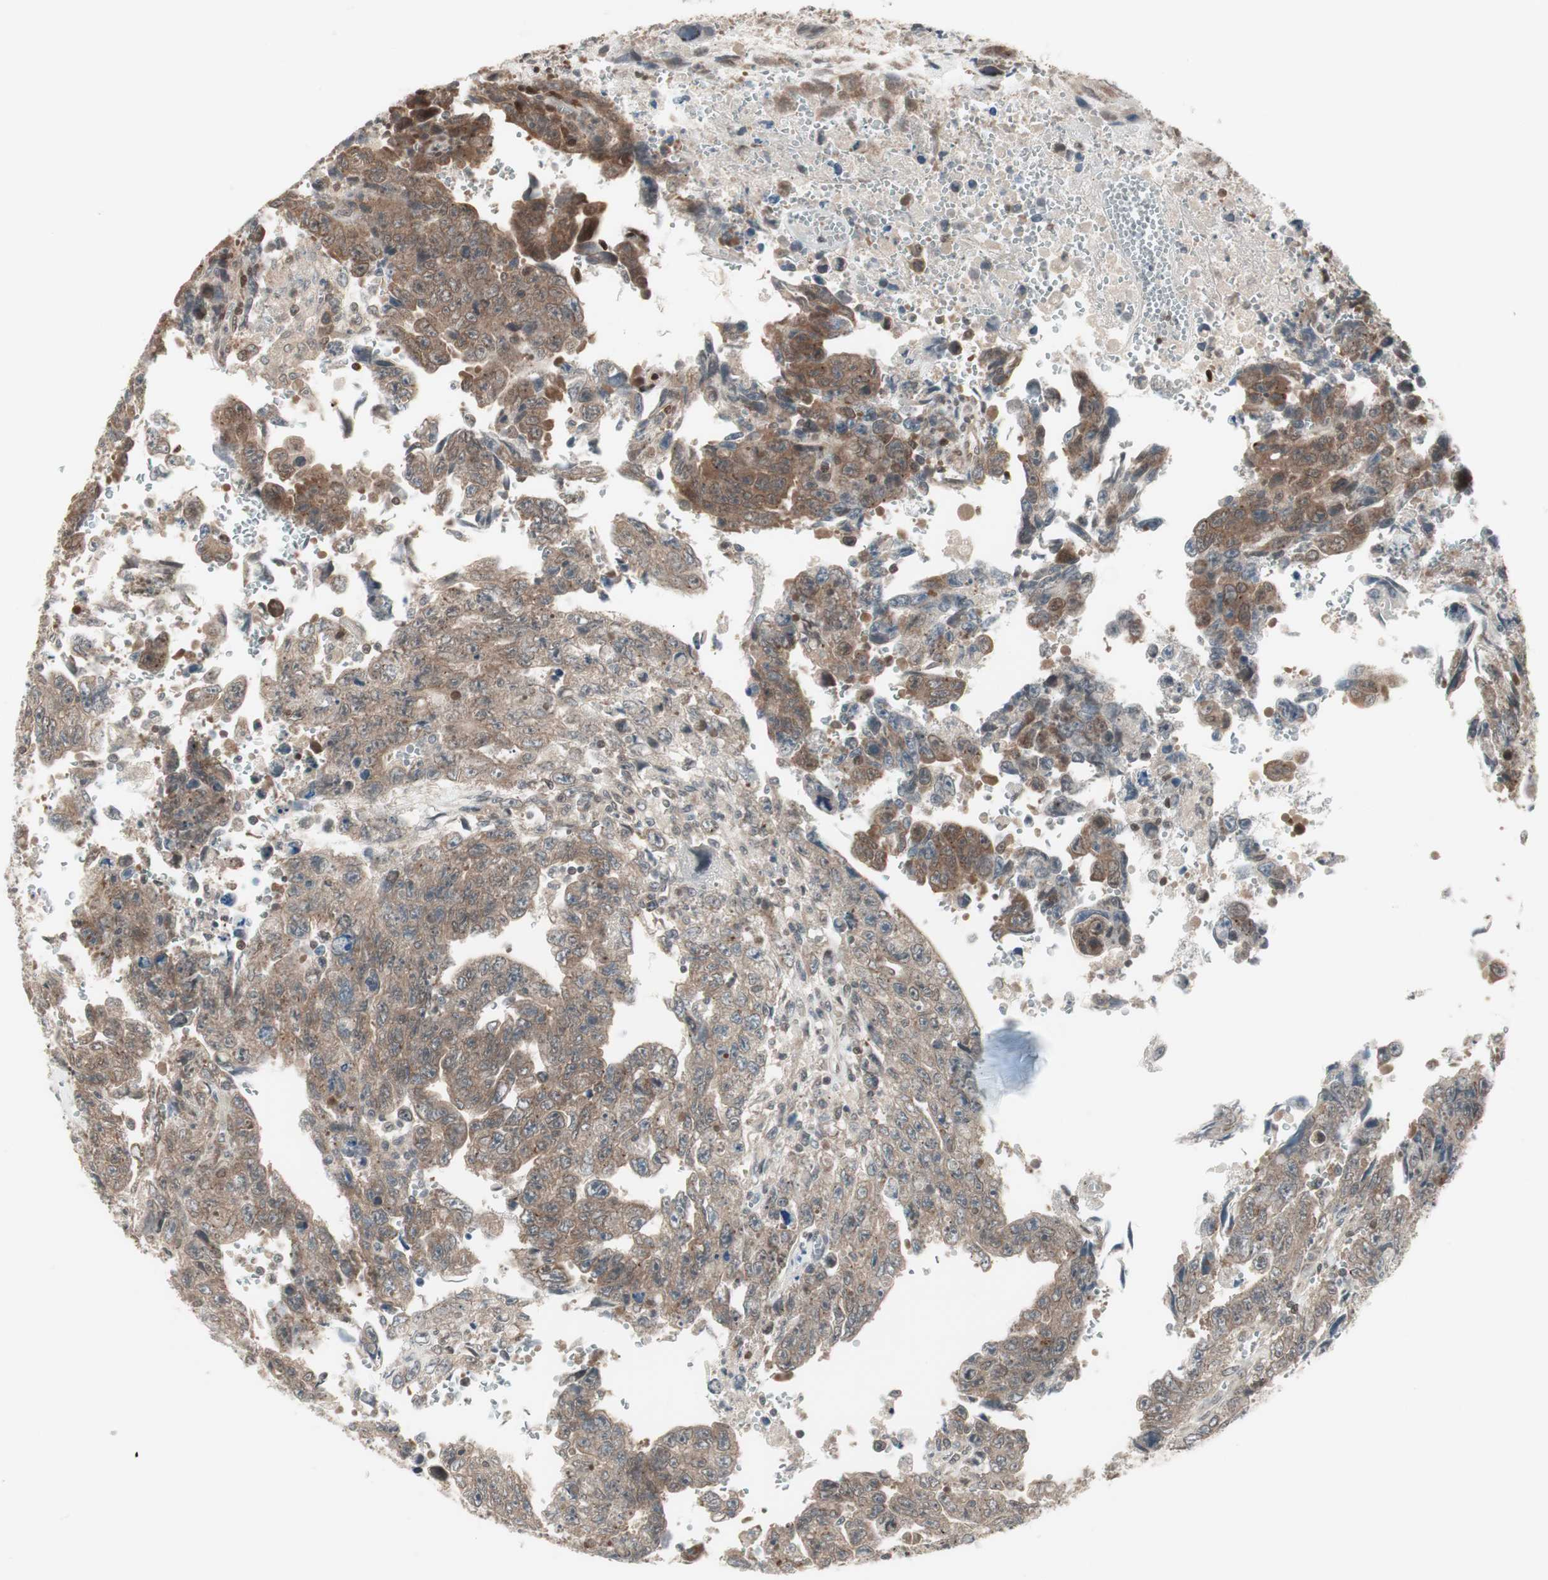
{"staining": {"intensity": "moderate", "quantity": ">75%", "location": "cytoplasmic/membranous"}, "tissue": "testis cancer", "cell_type": "Tumor cells", "image_type": "cancer", "snomed": [{"axis": "morphology", "description": "Carcinoma, Embryonal, NOS"}, {"axis": "topography", "description": "Testis"}], "caption": "Testis cancer stained for a protein displays moderate cytoplasmic/membranous positivity in tumor cells.", "gene": "UBE2I", "patient": {"sex": "male", "age": 28}}